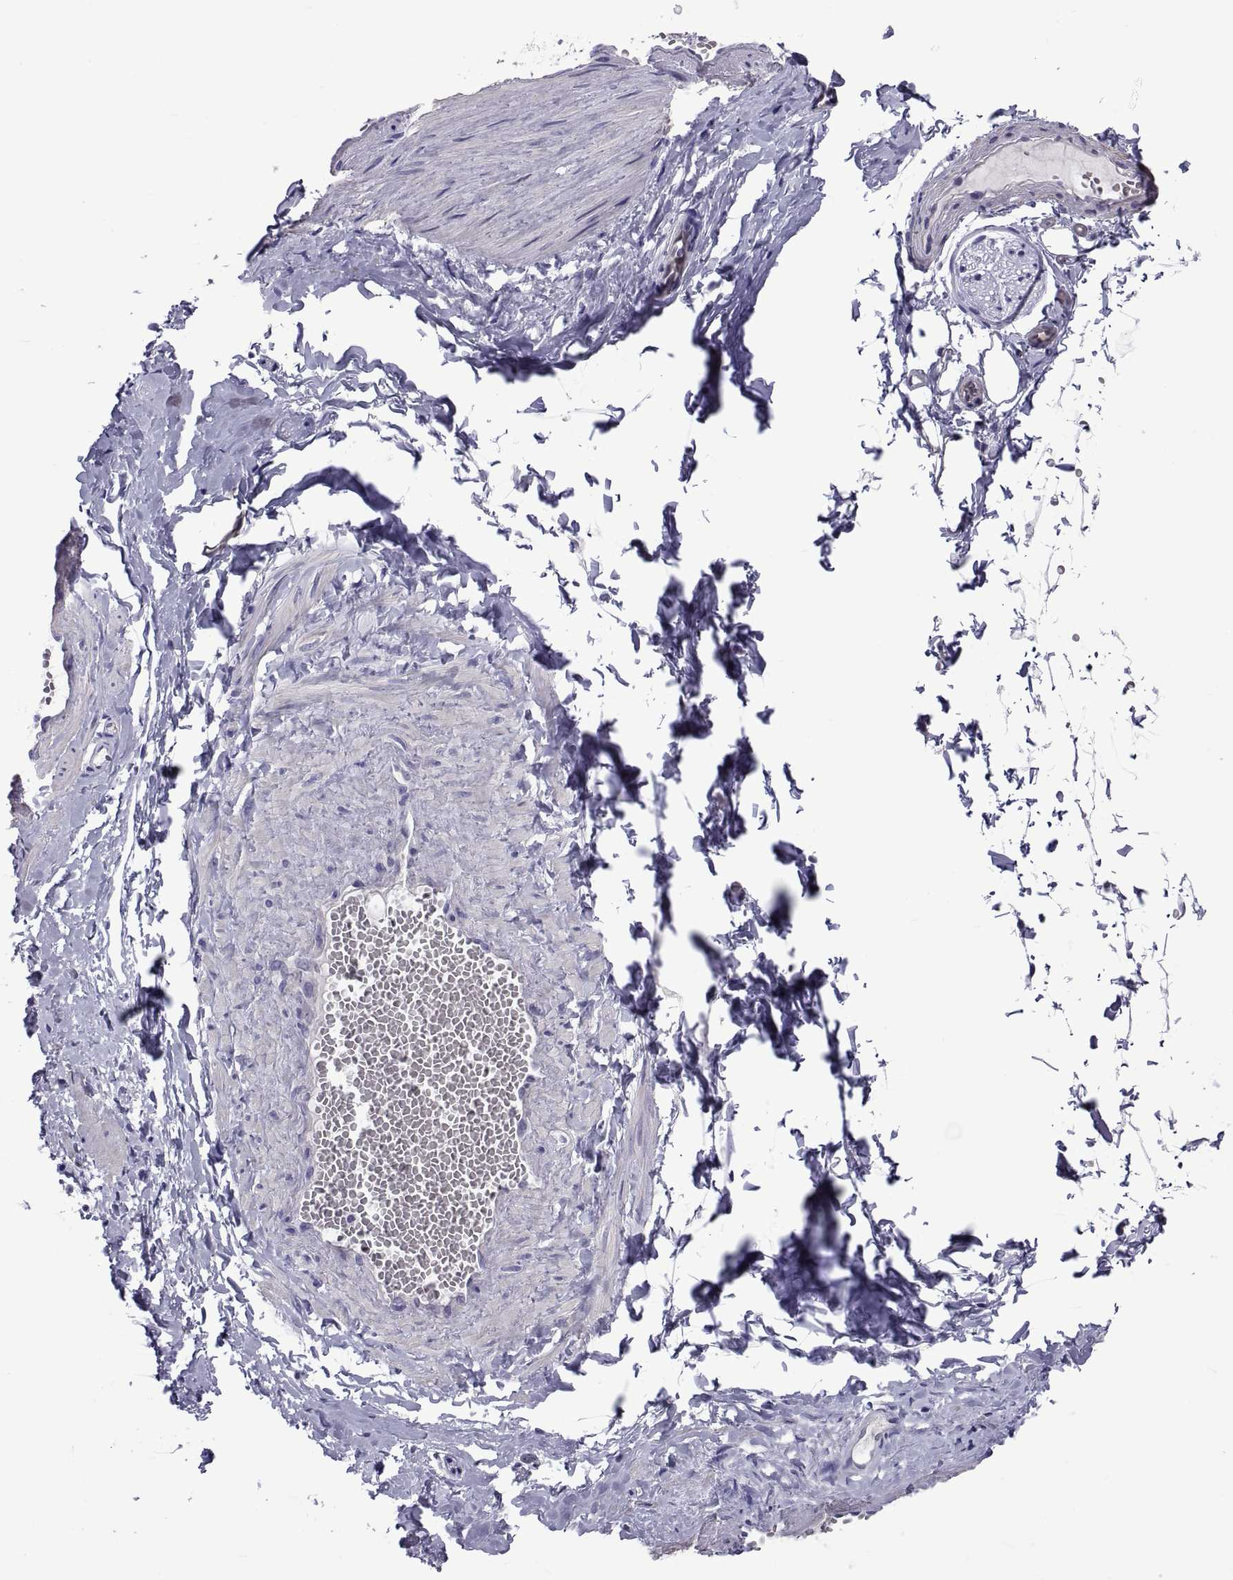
{"staining": {"intensity": "negative", "quantity": "none", "location": "none"}, "tissue": "adipose tissue", "cell_type": "Adipocytes", "image_type": "normal", "snomed": [{"axis": "morphology", "description": "Normal tissue, NOS"}, {"axis": "topography", "description": "Smooth muscle"}, {"axis": "topography", "description": "Peripheral nerve tissue"}], "caption": "A micrograph of human adipose tissue is negative for staining in adipocytes. (DAB (3,3'-diaminobenzidine) IHC with hematoxylin counter stain).", "gene": "LCN9", "patient": {"sex": "male", "age": 22}}